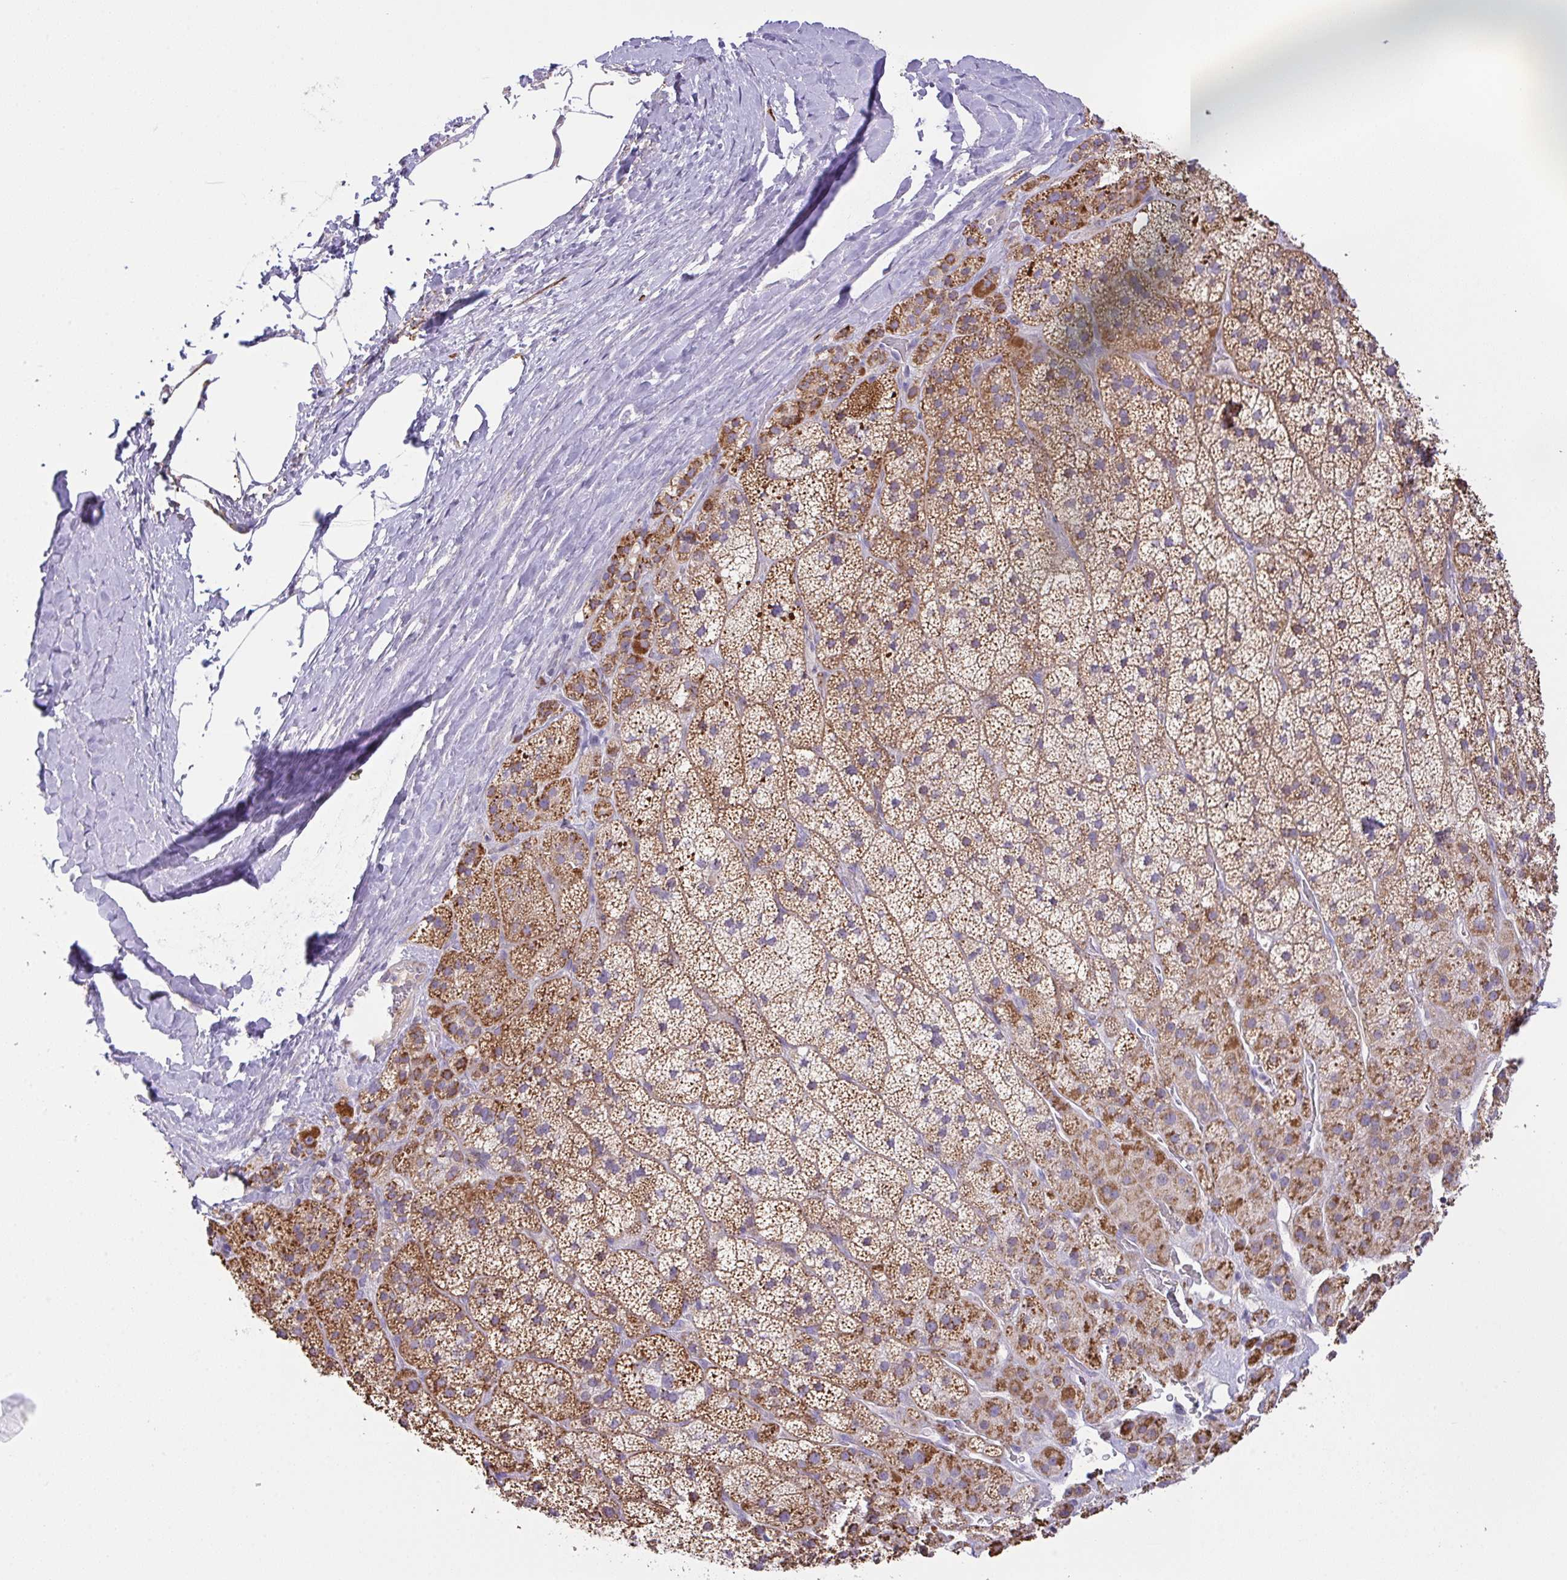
{"staining": {"intensity": "strong", "quantity": ">75%", "location": "cytoplasmic/membranous"}, "tissue": "adrenal gland", "cell_type": "Glandular cells", "image_type": "normal", "snomed": [{"axis": "morphology", "description": "Normal tissue, NOS"}, {"axis": "topography", "description": "Adrenal gland"}], "caption": "Immunohistochemical staining of unremarkable adrenal gland shows >75% levels of strong cytoplasmic/membranous protein expression in approximately >75% of glandular cells.", "gene": "CHDH", "patient": {"sex": "male", "age": 57}}